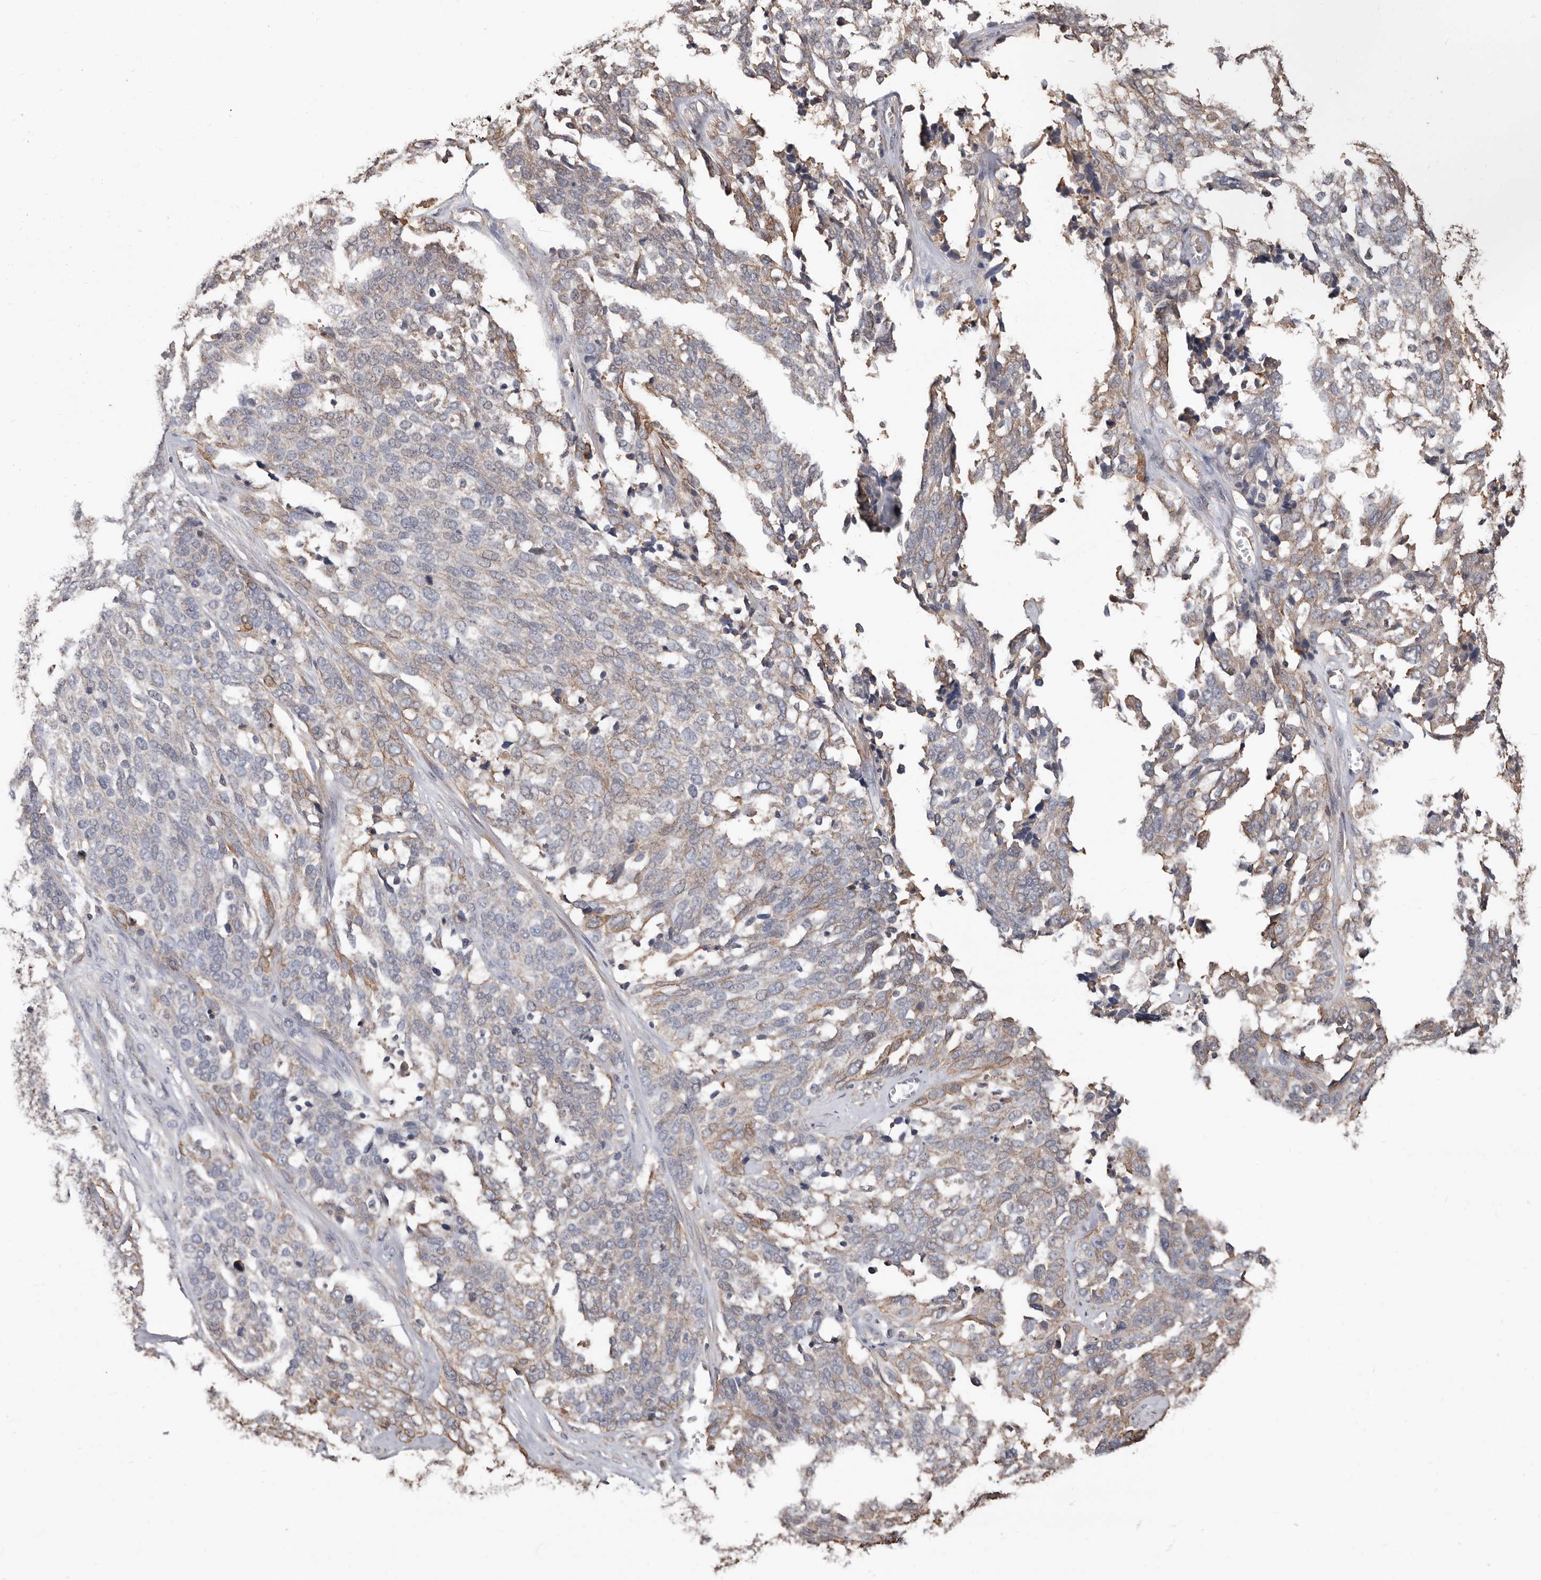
{"staining": {"intensity": "weak", "quantity": "25%-75%", "location": "cytoplasmic/membranous"}, "tissue": "ovarian cancer", "cell_type": "Tumor cells", "image_type": "cancer", "snomed": [{"axis": "morphology", "description": "Cystadenocarcinoma, serous, NOS"}, {"axis": "topography", "description": "Ovary"}], "caption": "This micrograph shows ovarian cancer (serous cystadenocarcinoma) stained with immunohistochemistry (IHC) to label a protein in brown. The cytoplasmic/membranous of tumor cells show weak positivity for the protein. Nuclei are counter-stained blue.", "gene": "MRPL18", "patient": {"sex": "female", "age": 44}}